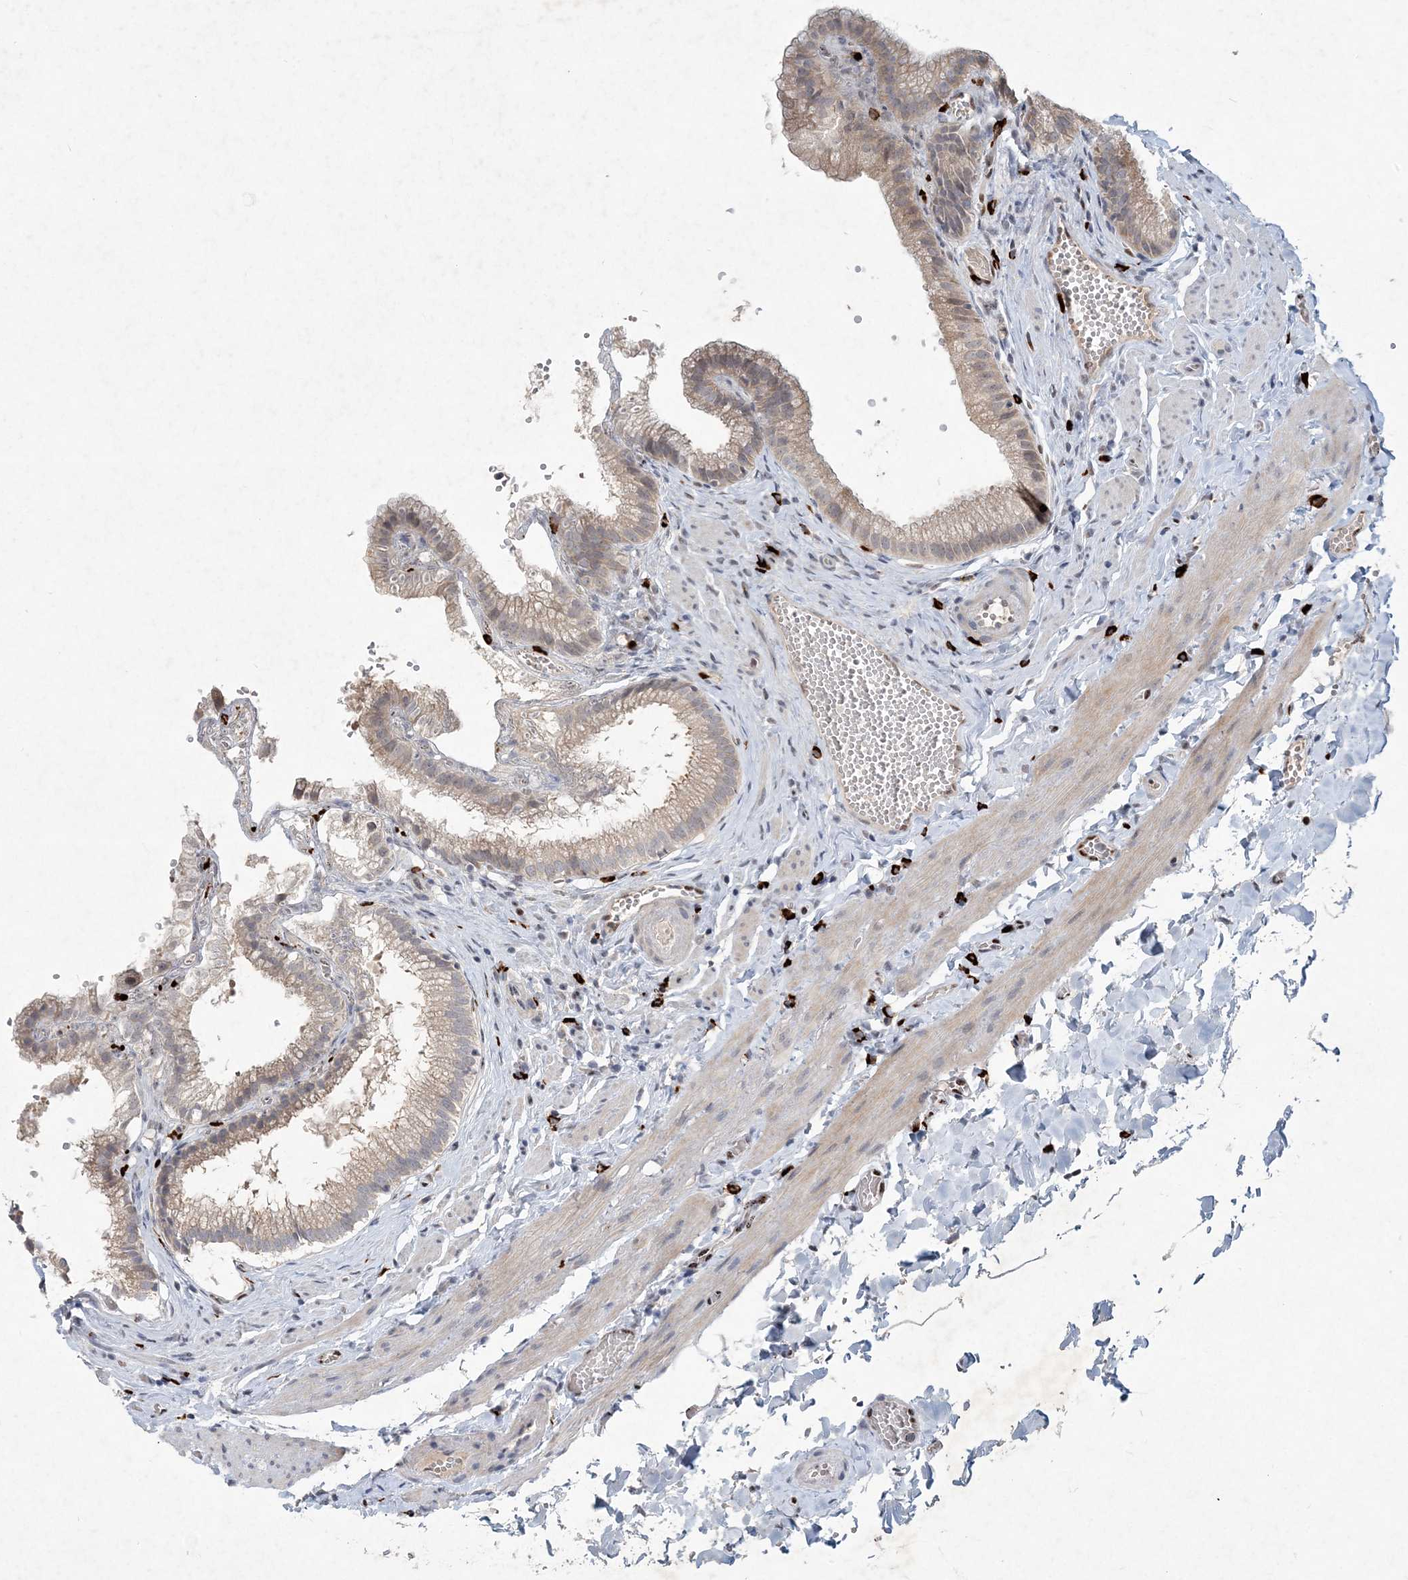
{"staining": {"intensity": "weak", "quantity": "25%-75%", "location": "cytoplasmic/membranous"}, "tissue": "gallbladder", "cell_type": "Glandular cells", "image_type": "normal", "snomed": [{"axis": "morphology", "description": "Normal tissue, NOS"}, {"axis": "topography", "description": "Gallbladder"}], "caption": "Brown immunohistochemical staining in unremarkable human gallbladder displays weak cytoplasmic/membranous staining in about 25%-75% of glandular cells.", "gene": "GIN1", "patient": {"sex": "male", "age": 38}}